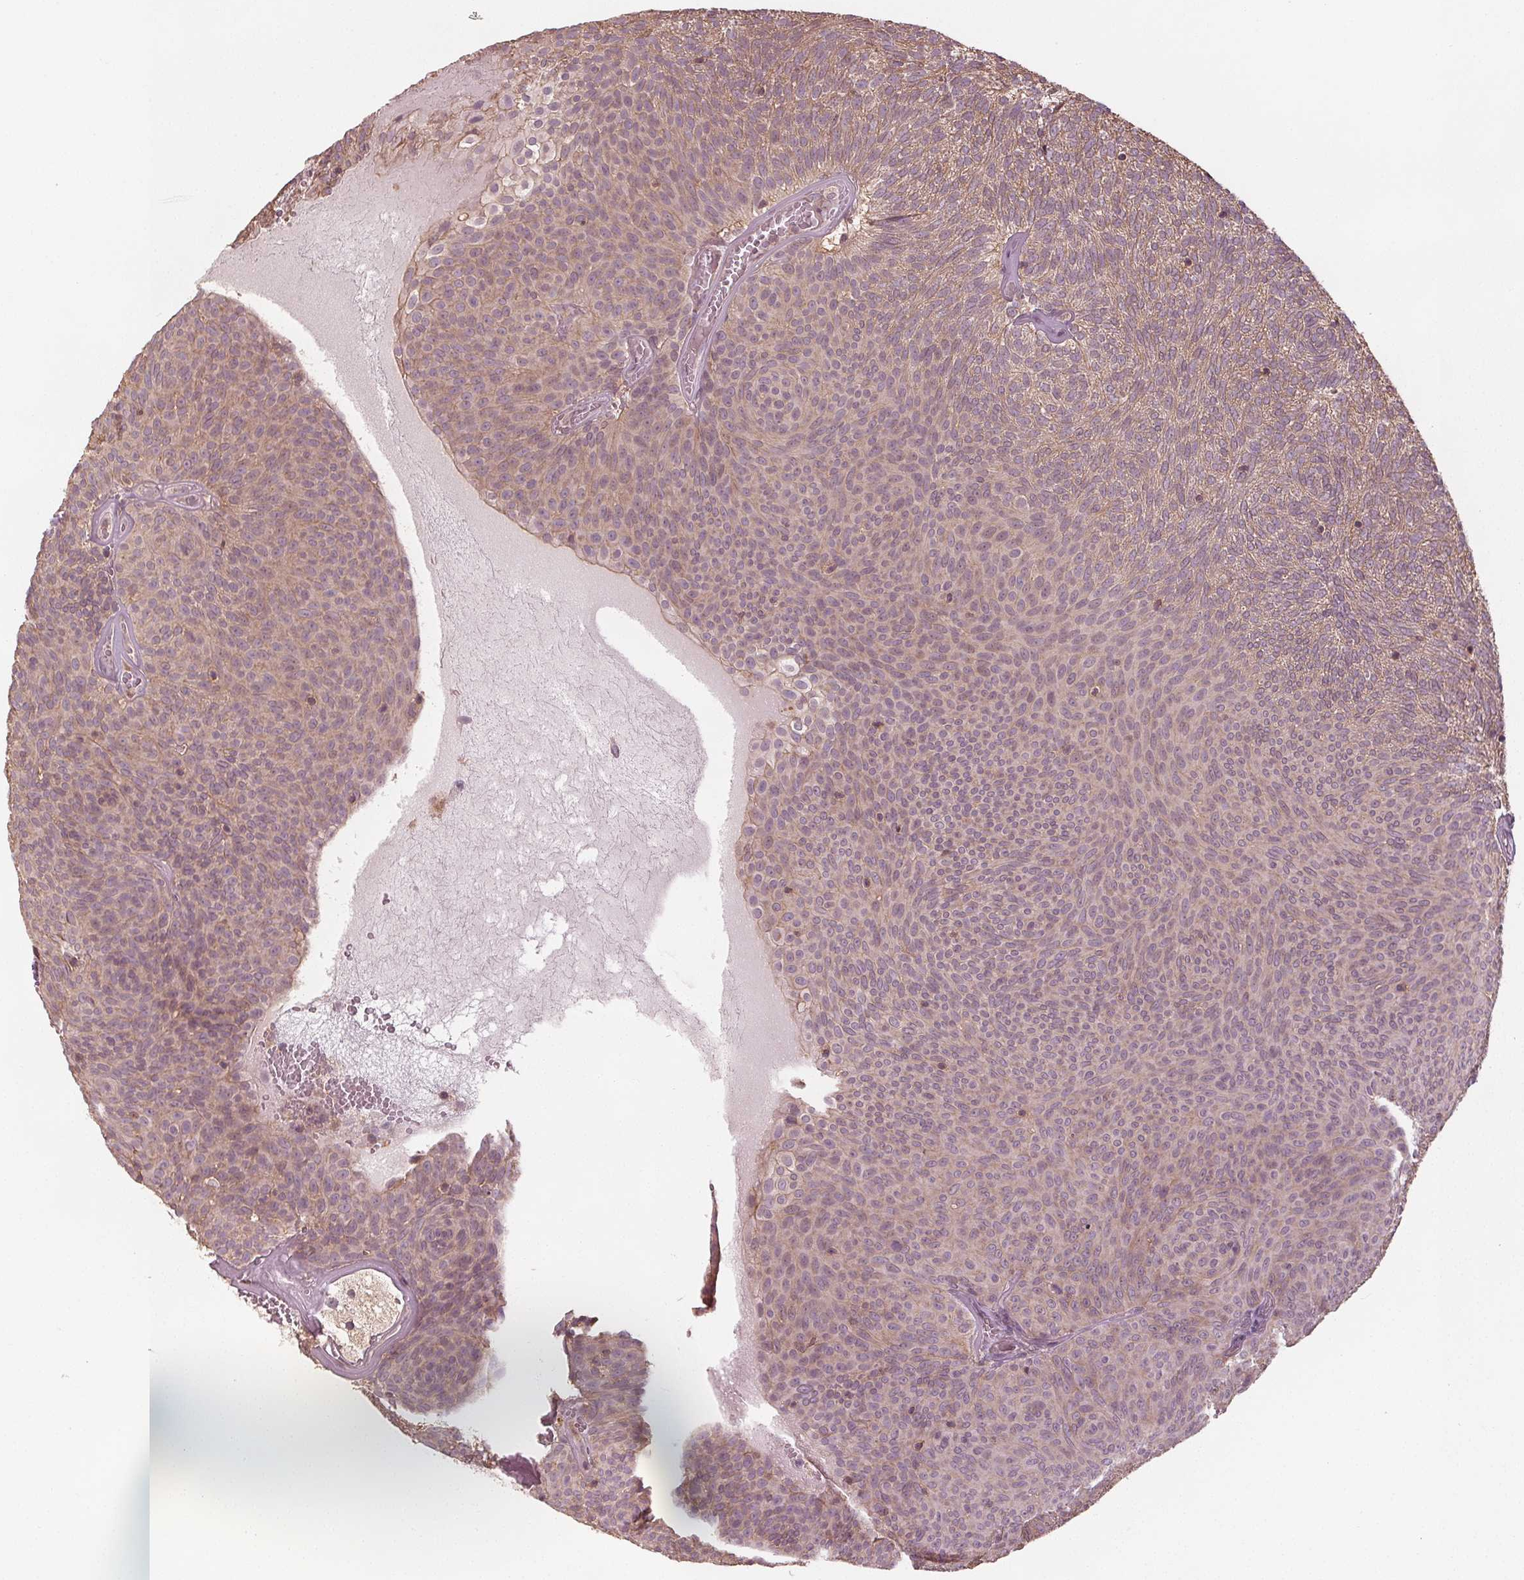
{"staining": {"intensity": "moderate", "quantity": "25%-75%", "location": "cytoplasmic/membranous"}, "tissue": "urothelial cancer", "cell_type": "Tumor cells", "image_type": "cancer", "snomed": [{"axis": "morphology", "description": "Urothelial carcinoma, Low grade"}, {"axis": "topography", "description": "Urinary bladder"}], "caption": "Urothelial cancer stained for a protein (brown) demonstrates moderate cytoplasmic/membranous positive staining in about 25%-75% of tumor cells.", "gene": "GNB2", "patient": {"sex": "male", "age": 77}}